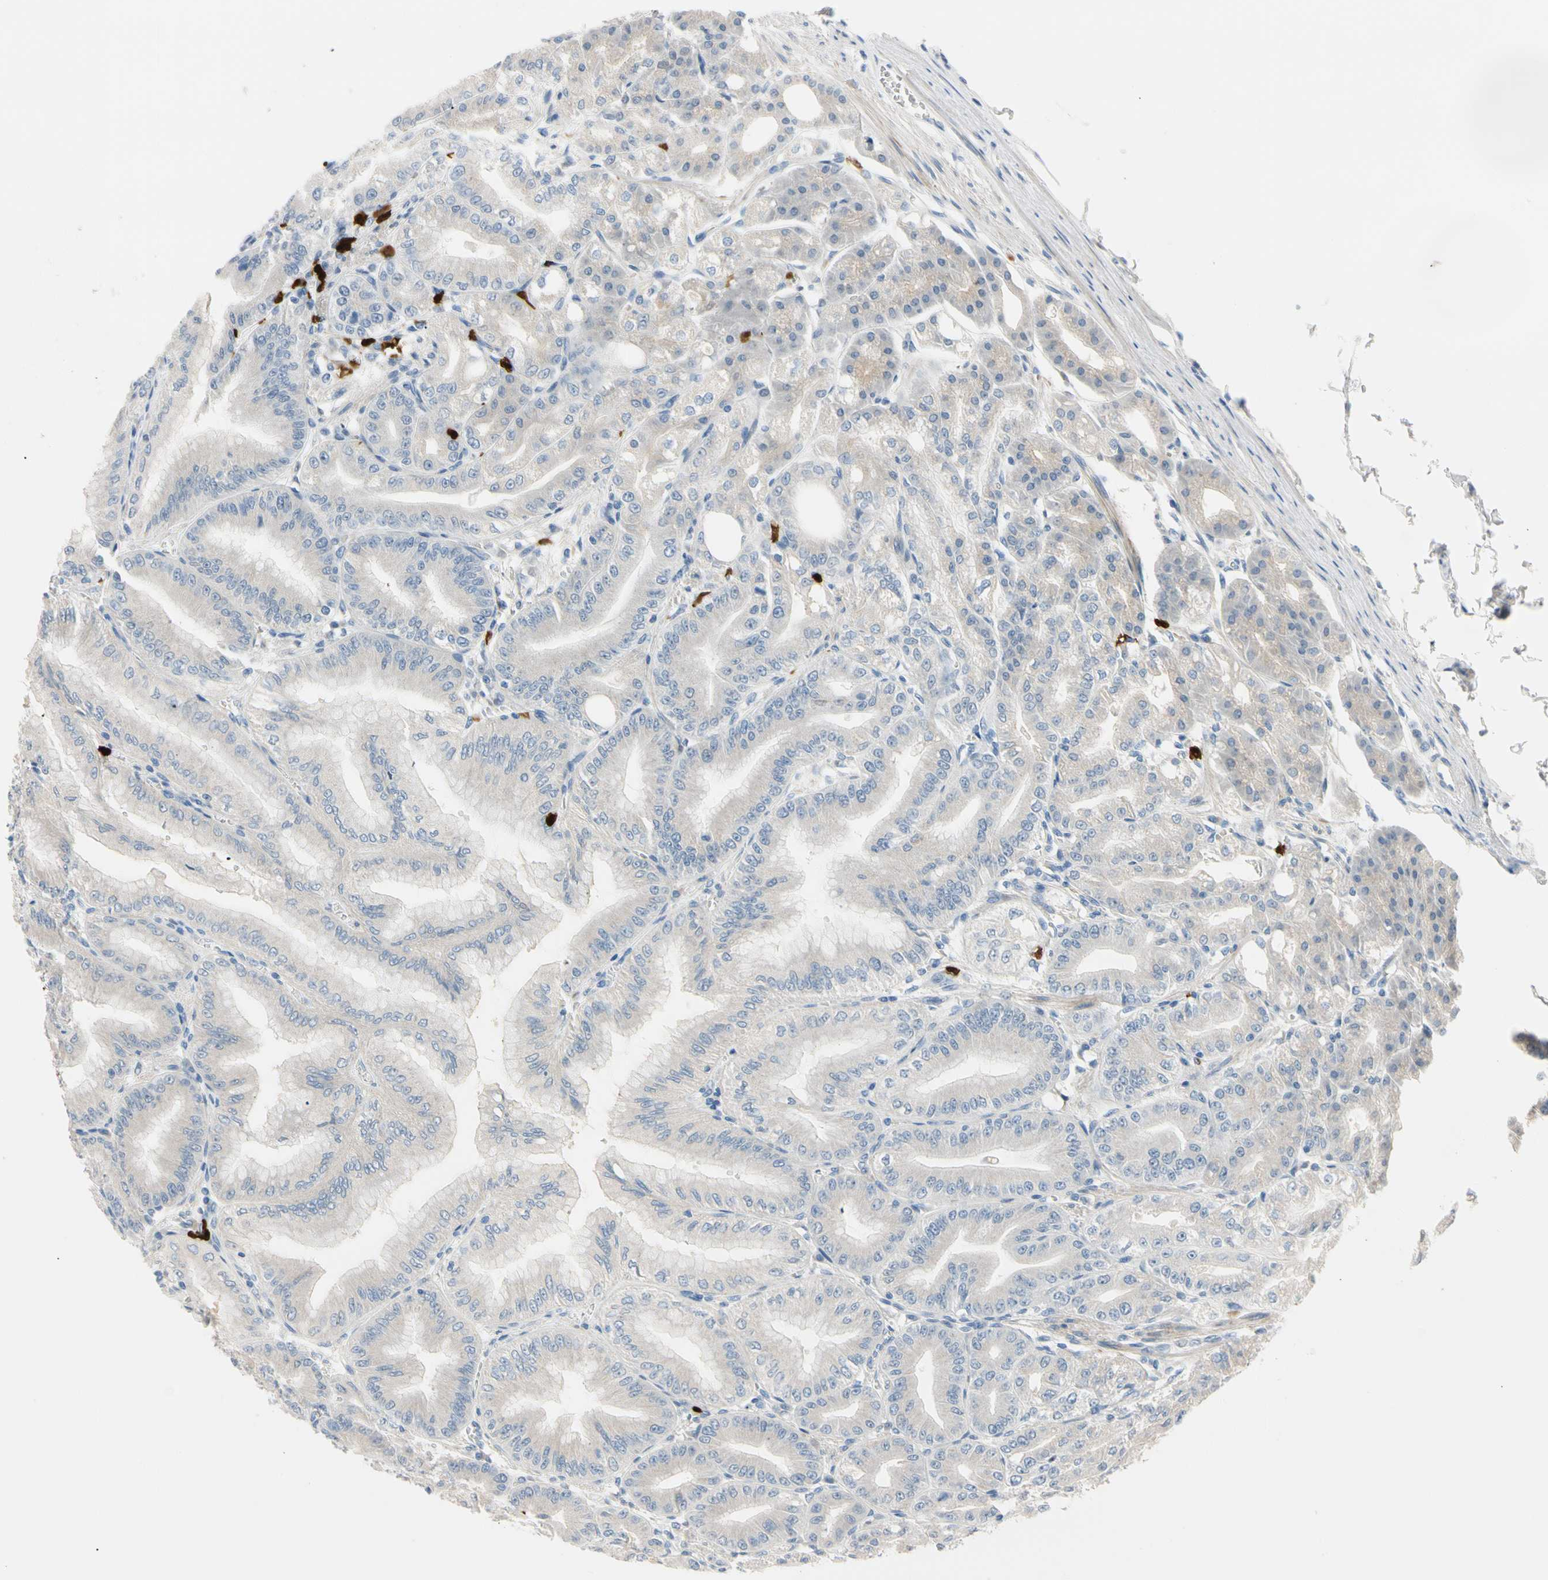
{"staining": {"intensity": "weak", "quantity": "<25%", "location": "cytoplasmic/membranous"}, "tissue": "stomach", "cell_type": "Glandular cells", "image_type": "normal", "snomed": [{"axis": "morphology", "description": "Normal tissue, NOS"}, {"axis": "topography", "description": "Stomach, lower"}], "caption": "Immunohistochemistry (IHC) image of unremarkable human stomach stained for a protein (brown), which exhibits no expression in glandular cells.", "gene": "TRAF5", "patient": {"sex": "male", "age": 71}}